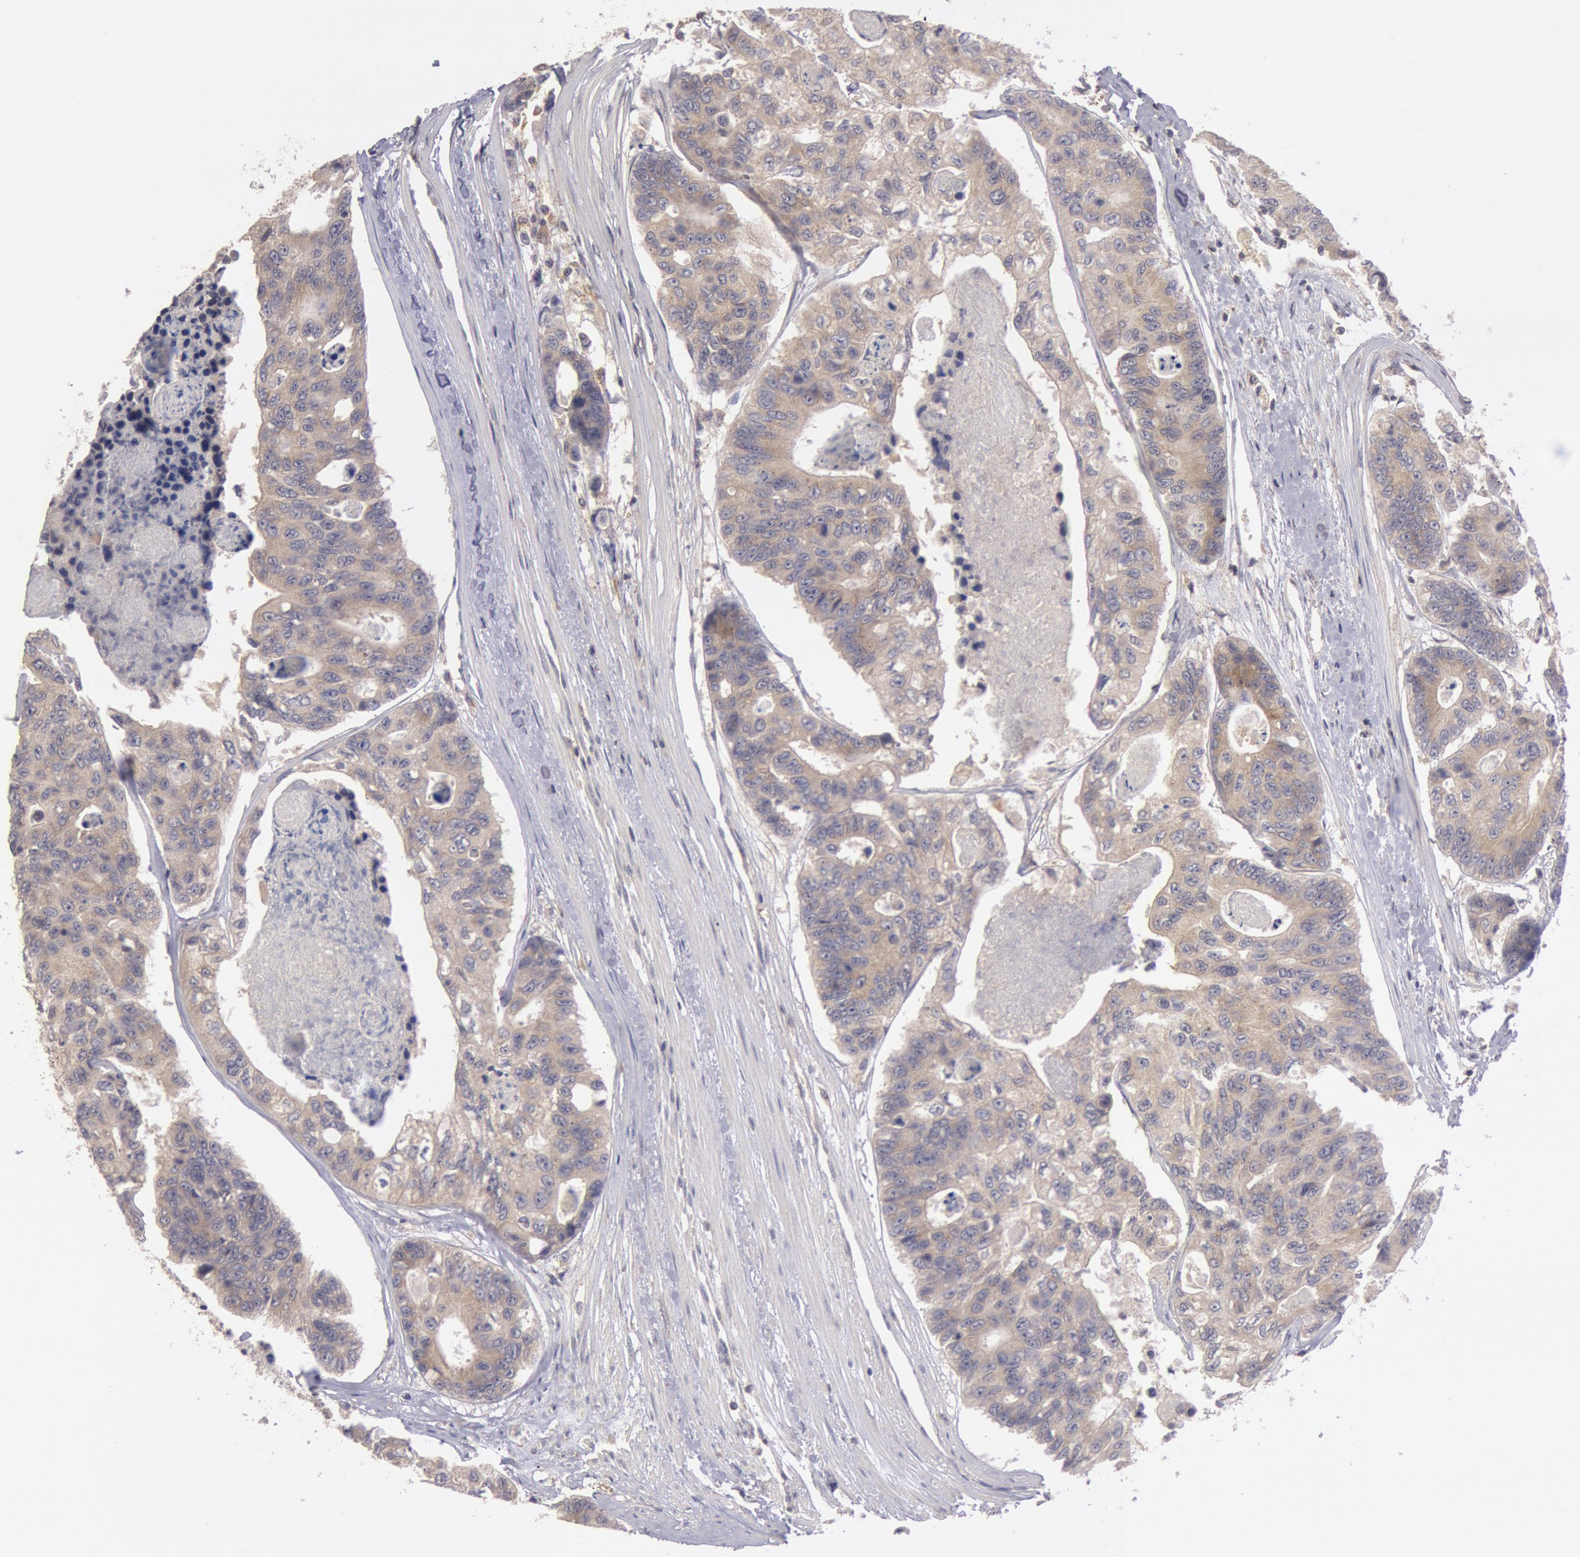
{"staining": {"intensity": "weak", "quantity": ">75%", "location": "cytoplasmic/membranous"}, "tissue": "colorectal cancer", "cell_type": "Tumor cells", "image_type": "cancer", "snomed": [{"axis": "morphology", "description": "Adenocarcinoma, NOS"}, {"axis": "topography", "description": "Colon"}], "caption": "IHC of human colorectal cancer reveals low levels of weak cytoplasmic/membranous expression in about >75% of tumor cells.", "gene": "PIK3R1", "patient": {"sex": "female", "age": 86}}